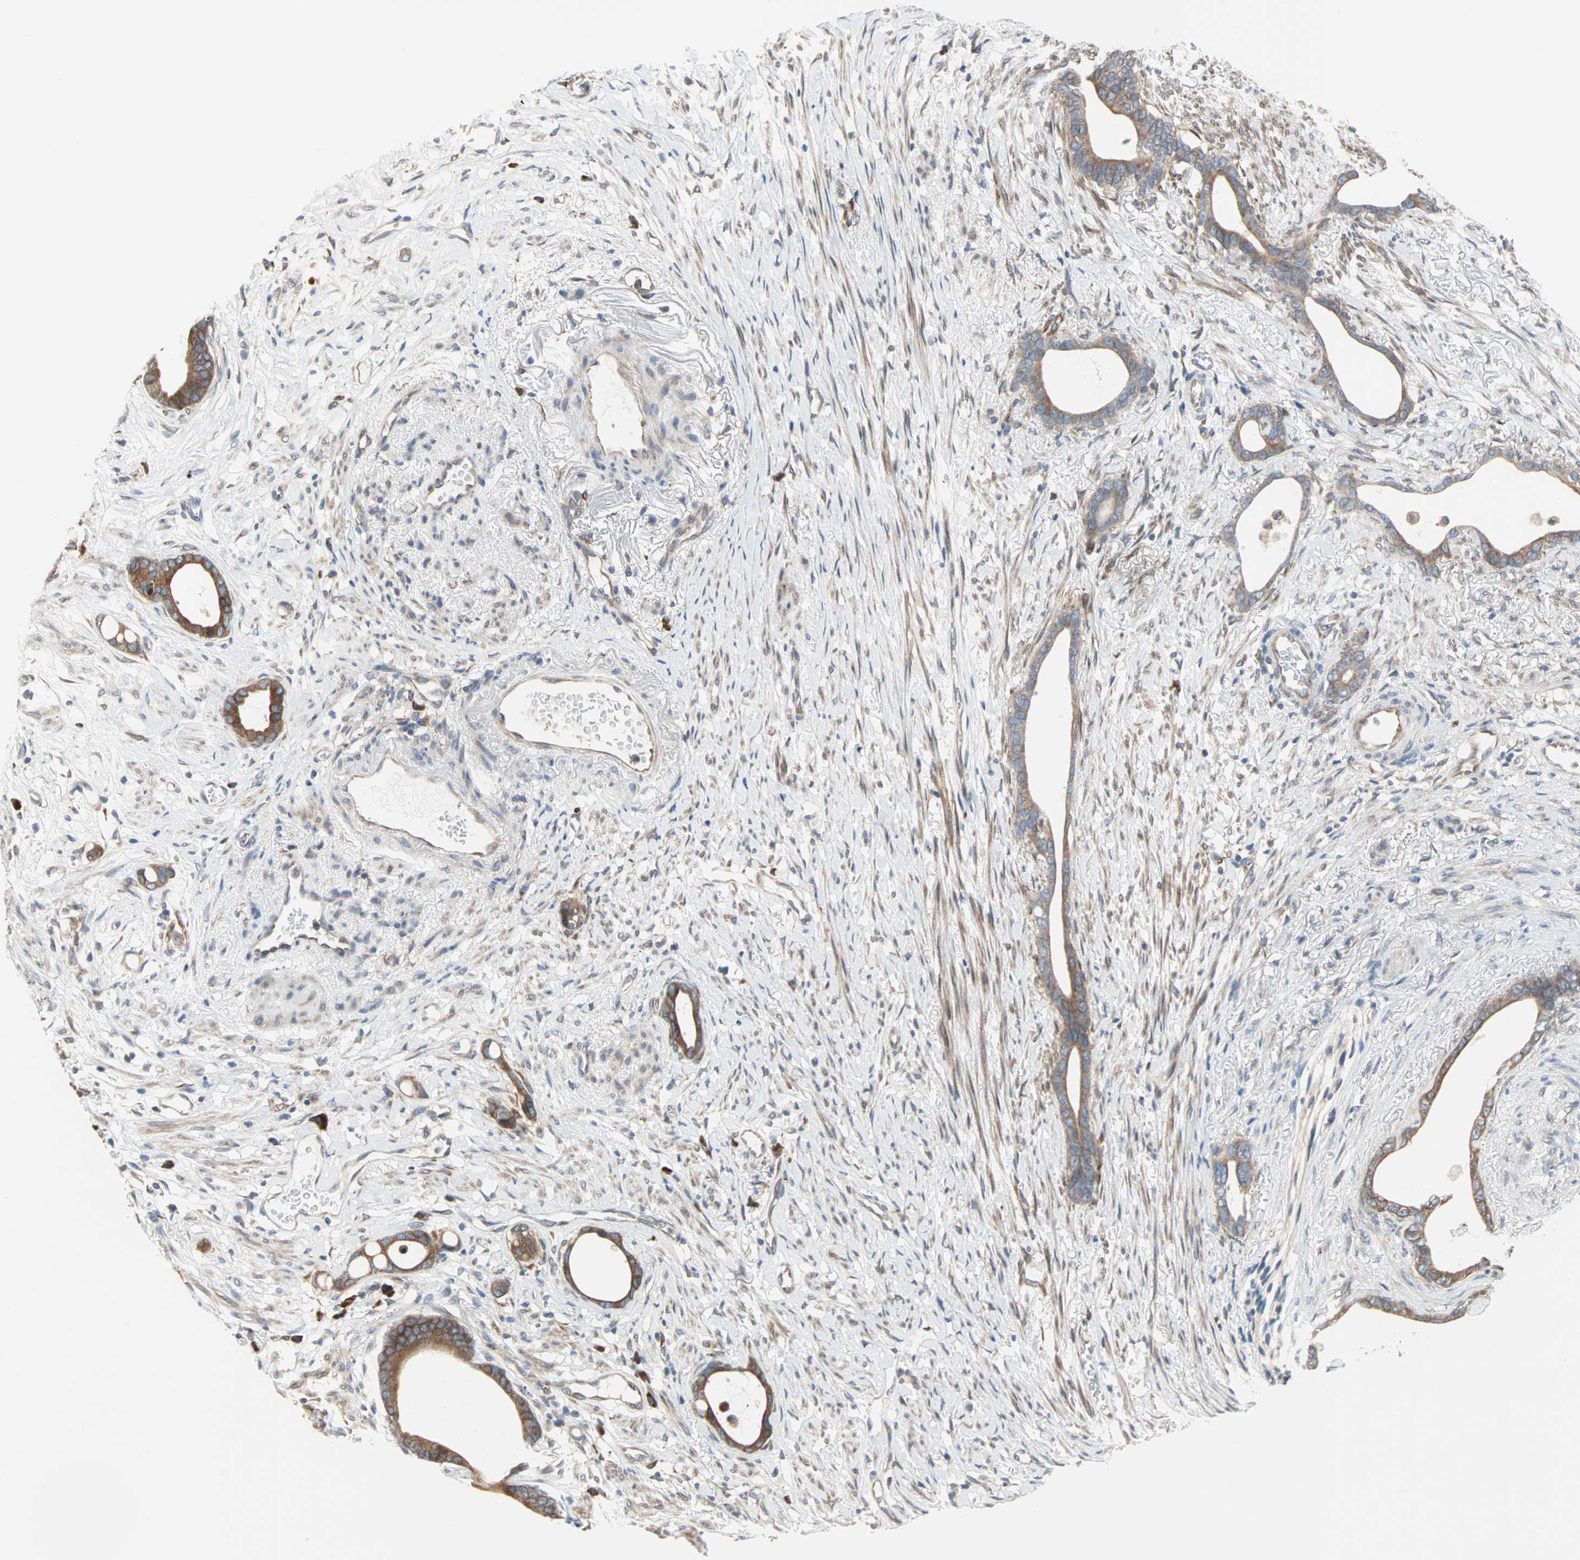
{"staining": {"intensity": "moderate", "quantity": ">75%", "location": "cytoplasmic/membranous"}, "tissue": "stomach cancer", "cell_type": "Tumor cells", "image_type": "cancer", "snomed": [{"axis": "morphology", "description": "Adenocarcinoma, NOS"}, {"axis": "topography", "description": "Stomach"}], "caption": "Moderate cytoplasmic/membranous staining is identified in approximately >75% of tumor cells in stomach cancer (adenocarcinoma).", "gene": "SAR1A", "patient": {"sex": "female", "age": 75}}